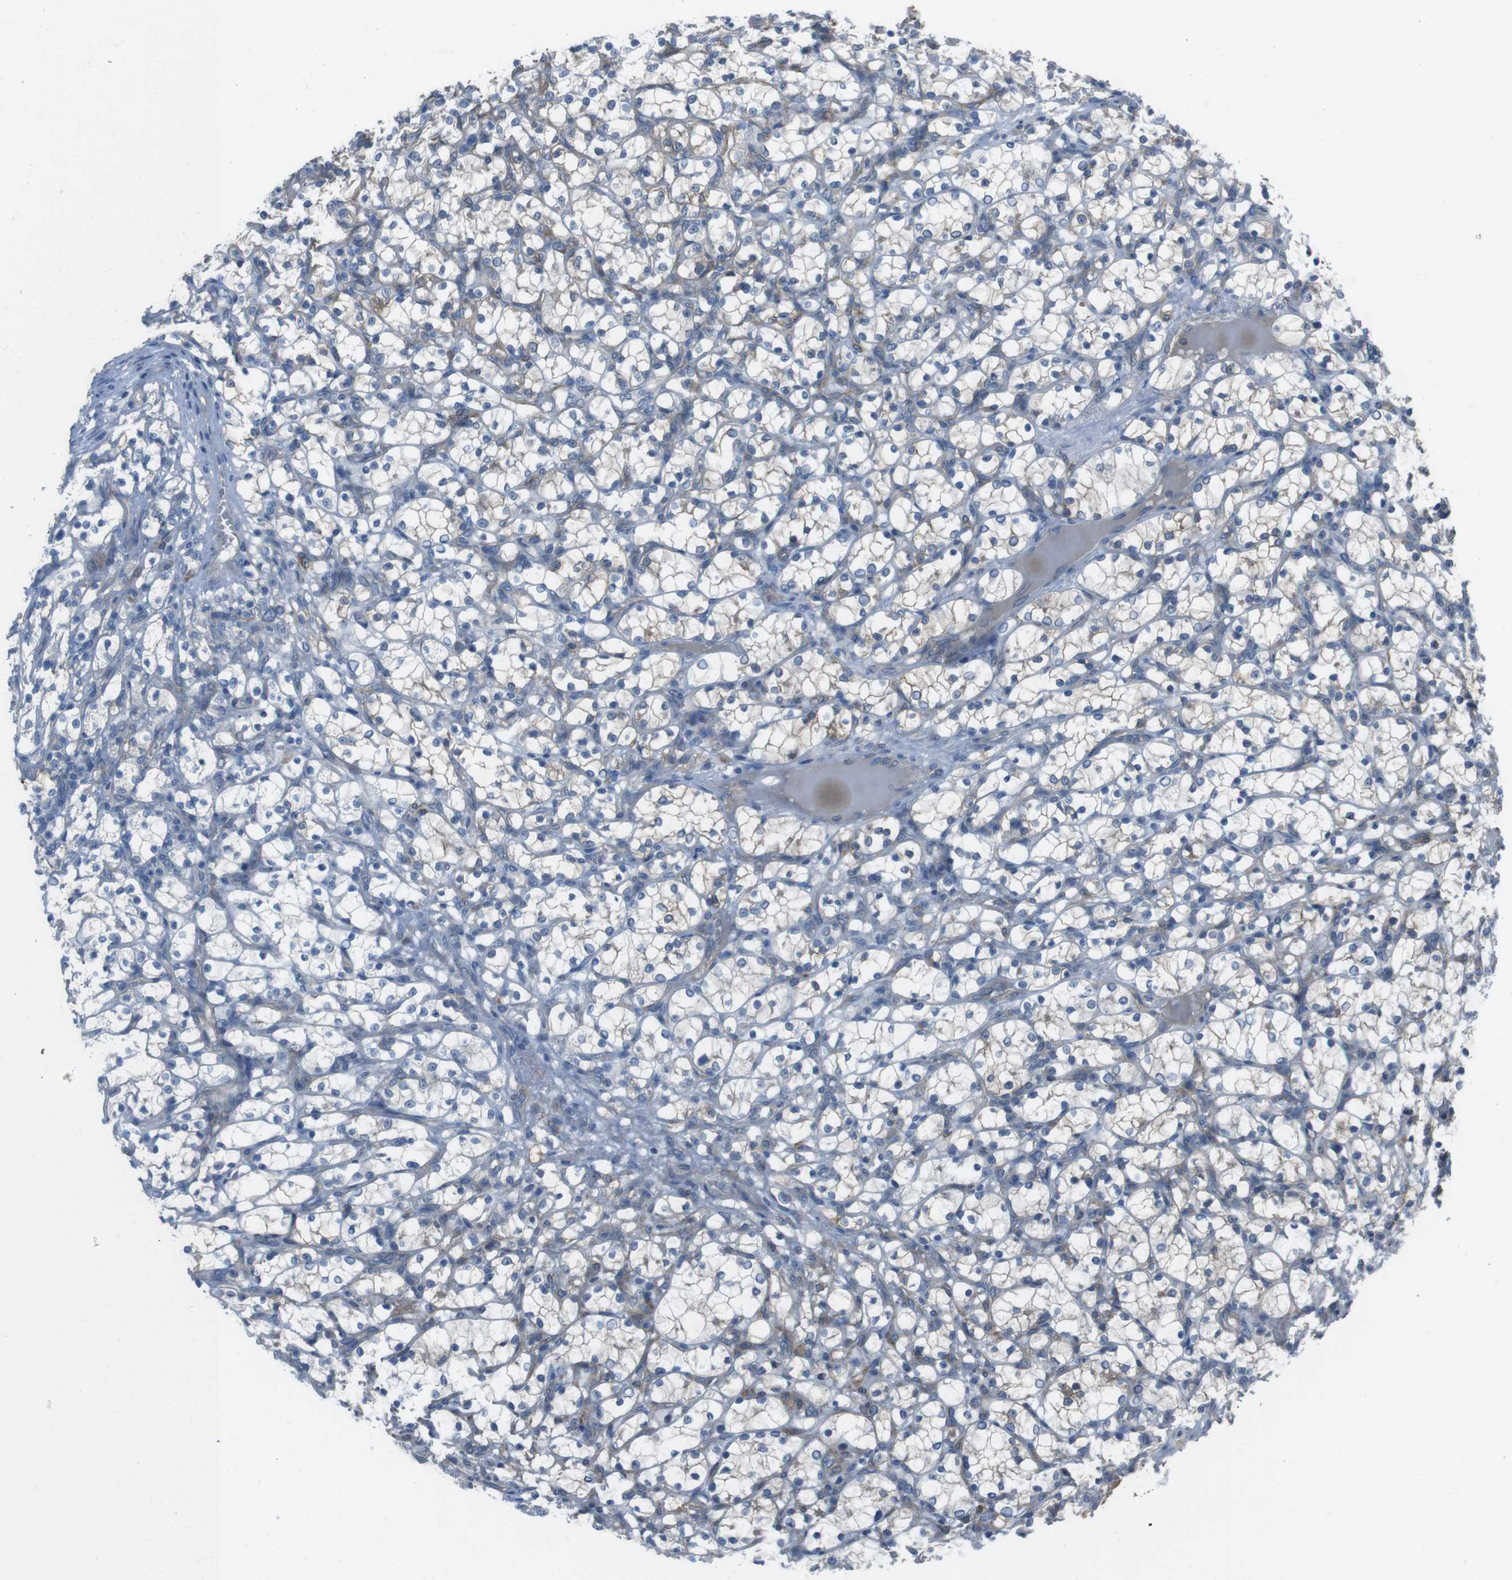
{"staining": {"intensity": "negative", "quantity": "none", "location": "none"}, "tissue": "renal cancer", "cell_type": "Tumor cells", "image_type": "cancer", "snomed": [{"axis": "morphology", "description": "Adenocarcinoma, NOS"}, {"axis": "topography", "description": "Kidney"}], "caption": "Renal cancer (adenocarcinoma) was stained to show a protein in brown. There is no significant expression in tumor cells. (DAB (3,3'-diaminobenzidine) immunohistochemistry (IHC), high magnification).", "gene": "ANK2", "patient": {"sex": "female", "age": 69}}